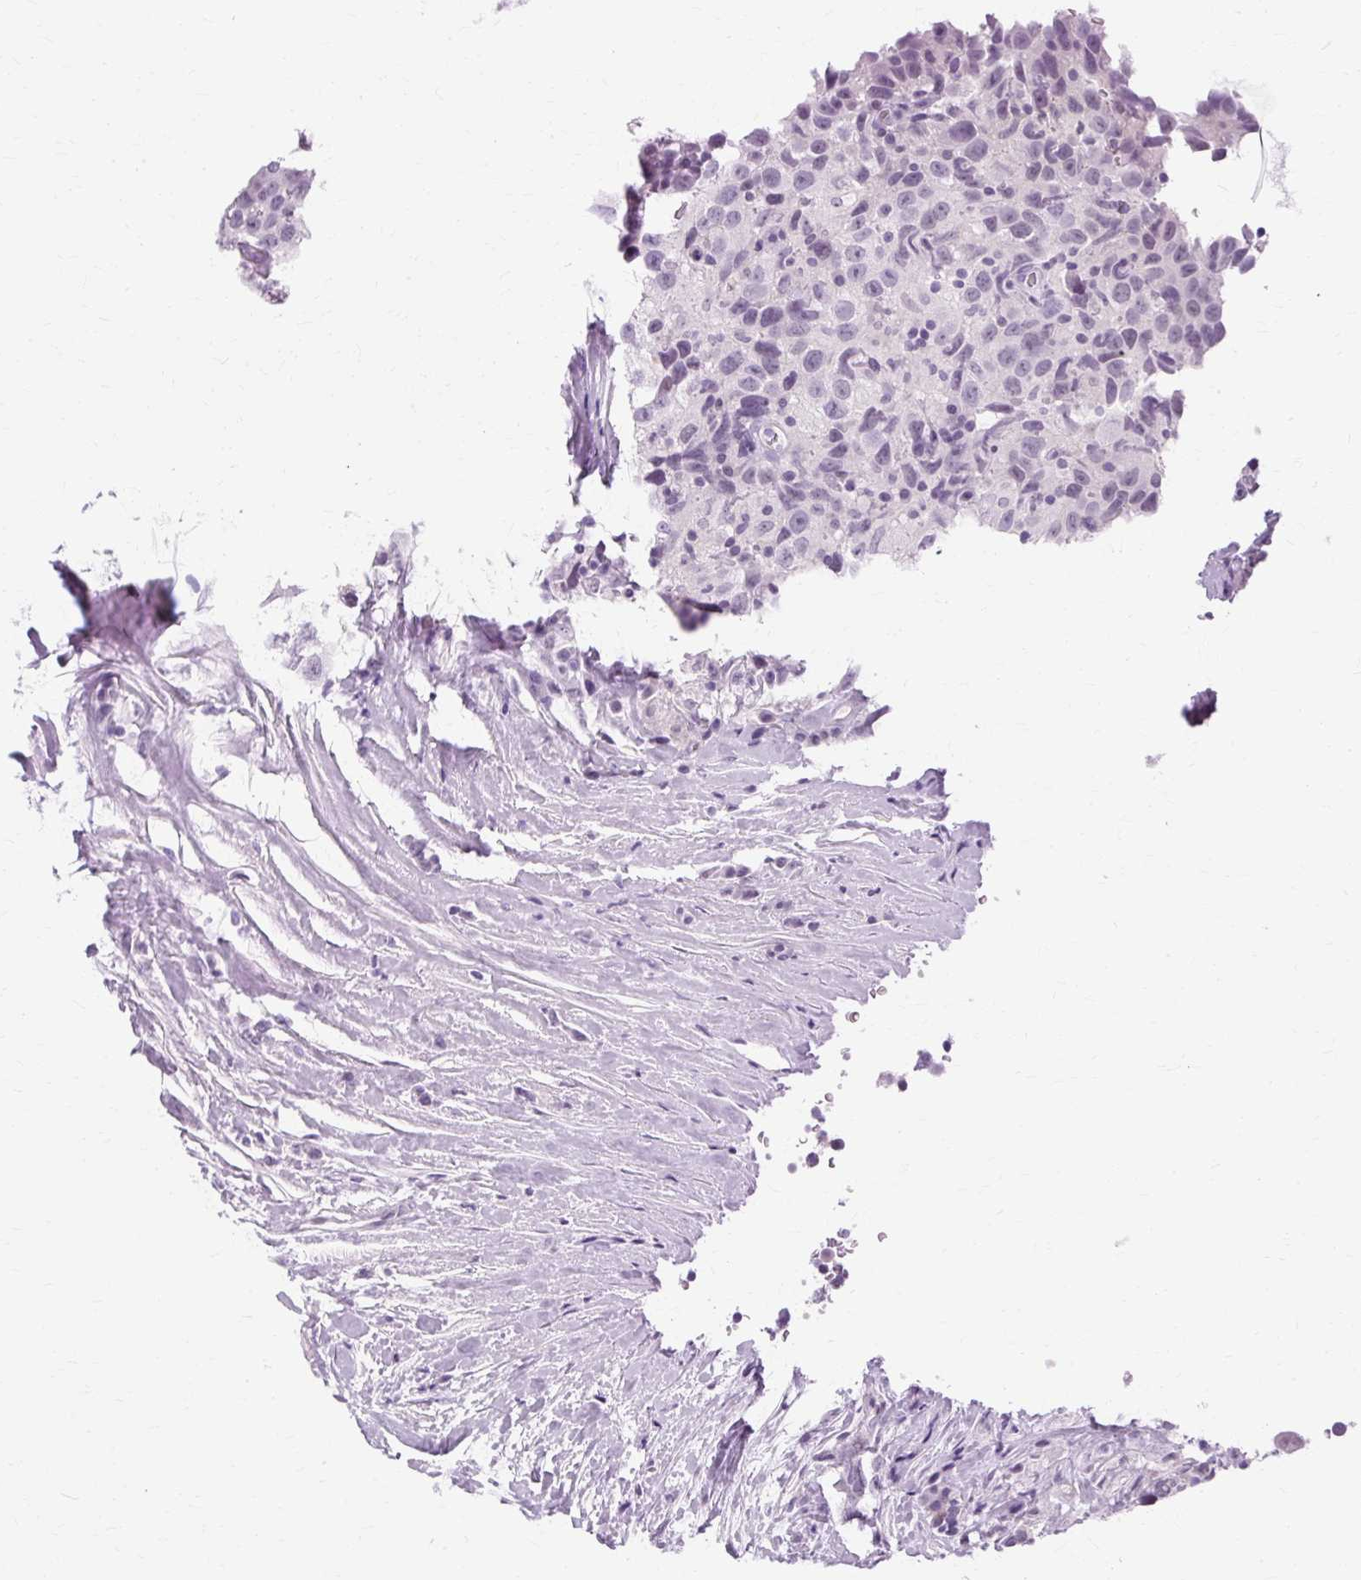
{"staining": {"intensity": "negative", "quantity": "none", "location": "none"}, "tissue": "testis cancer", "cell_type": "Tumor cells", "image_type": "cancer", "snomed": [{"axis": "morphology", "description": "Seminoma, NOS"}, {"axis": "topography", "description": "Testis"}], "caption": "This is an IHC photomicrograph of testis cancer (seminoma). There is no staining in tumor cells.", "gene": "RYBP", "patient": {"sex": "male", "age": 41}}